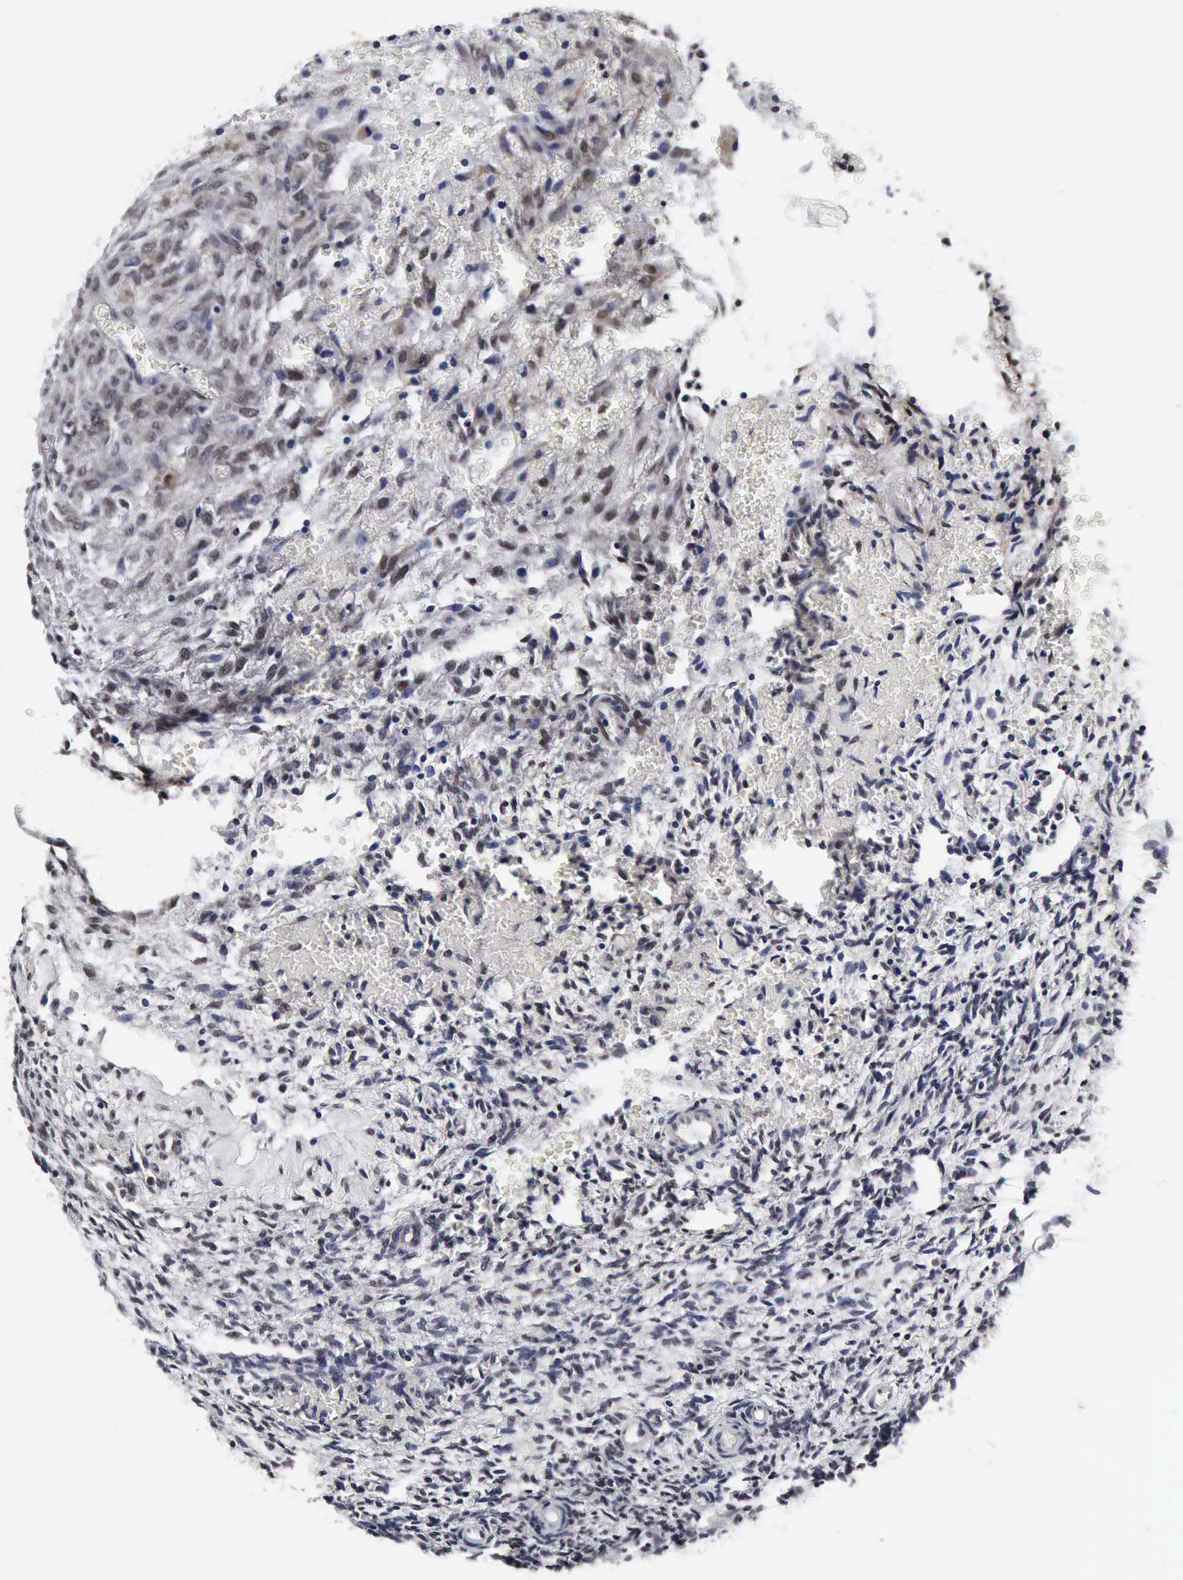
{"staining": {"intensity": "moderate", "quantity": "25%-75%", "location": "cytoplasmic/membranous,nuclear"}, "tissue": "ovary", "cell_type": "Ovarian stroma cells", "image_type": "normal", "snomed": [{"axis": "morphology", "description": "Normal tissue, NOS"}, {"axis": "topography", "description": "Ovary"}], "caption": "Ovarian stroma cells exhibit medium levels of moderate cytoplasmic/membranous,nuclear expression in about 25%-75% of cells in unremarkable human ovary. (IHC, brightfield microscopy, high magnification).", "gene": "UBC", "patient": {"sex": "female", "age": 39}}